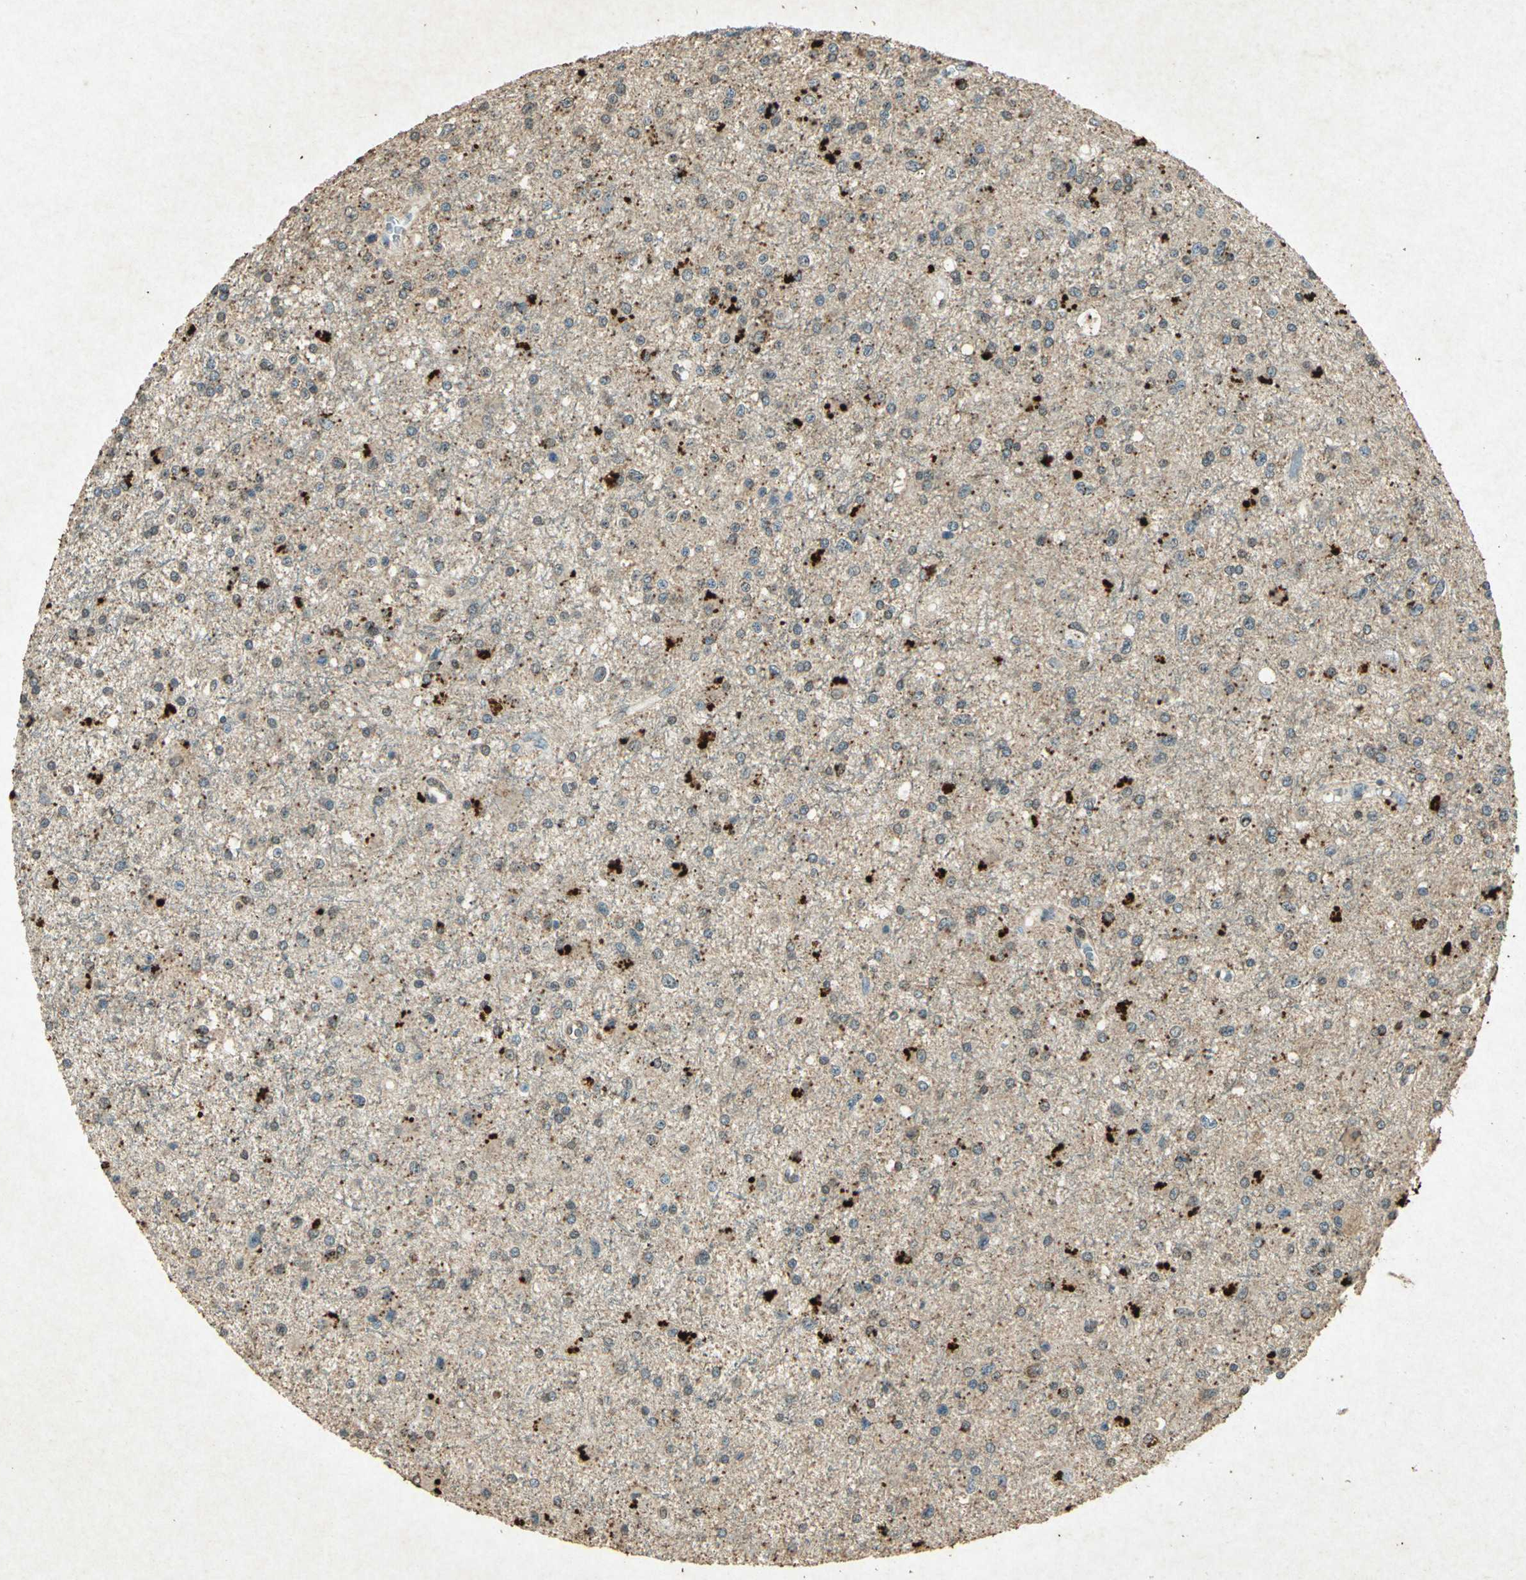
{"staining": {"intensity": "weak", "quantity": "25%-75%", "location": "cytoplasmic/membranous"}, "tissue": "glioma", "cell_type": "Tumor cells", "image_type": "cancer", "snomed": [{"axis": "morphology", "description": "Glioma, malignant, Low grade"}, {"axis": "topography", "description": "Brain"}], "caption": "Protein expression analysis of human glioma reveals weak cytoplasmic/membranous expression in about 25%-75% of tumor cells.", "gene": "PSEN1", "patient": {"sex": "male", "age": 58}}